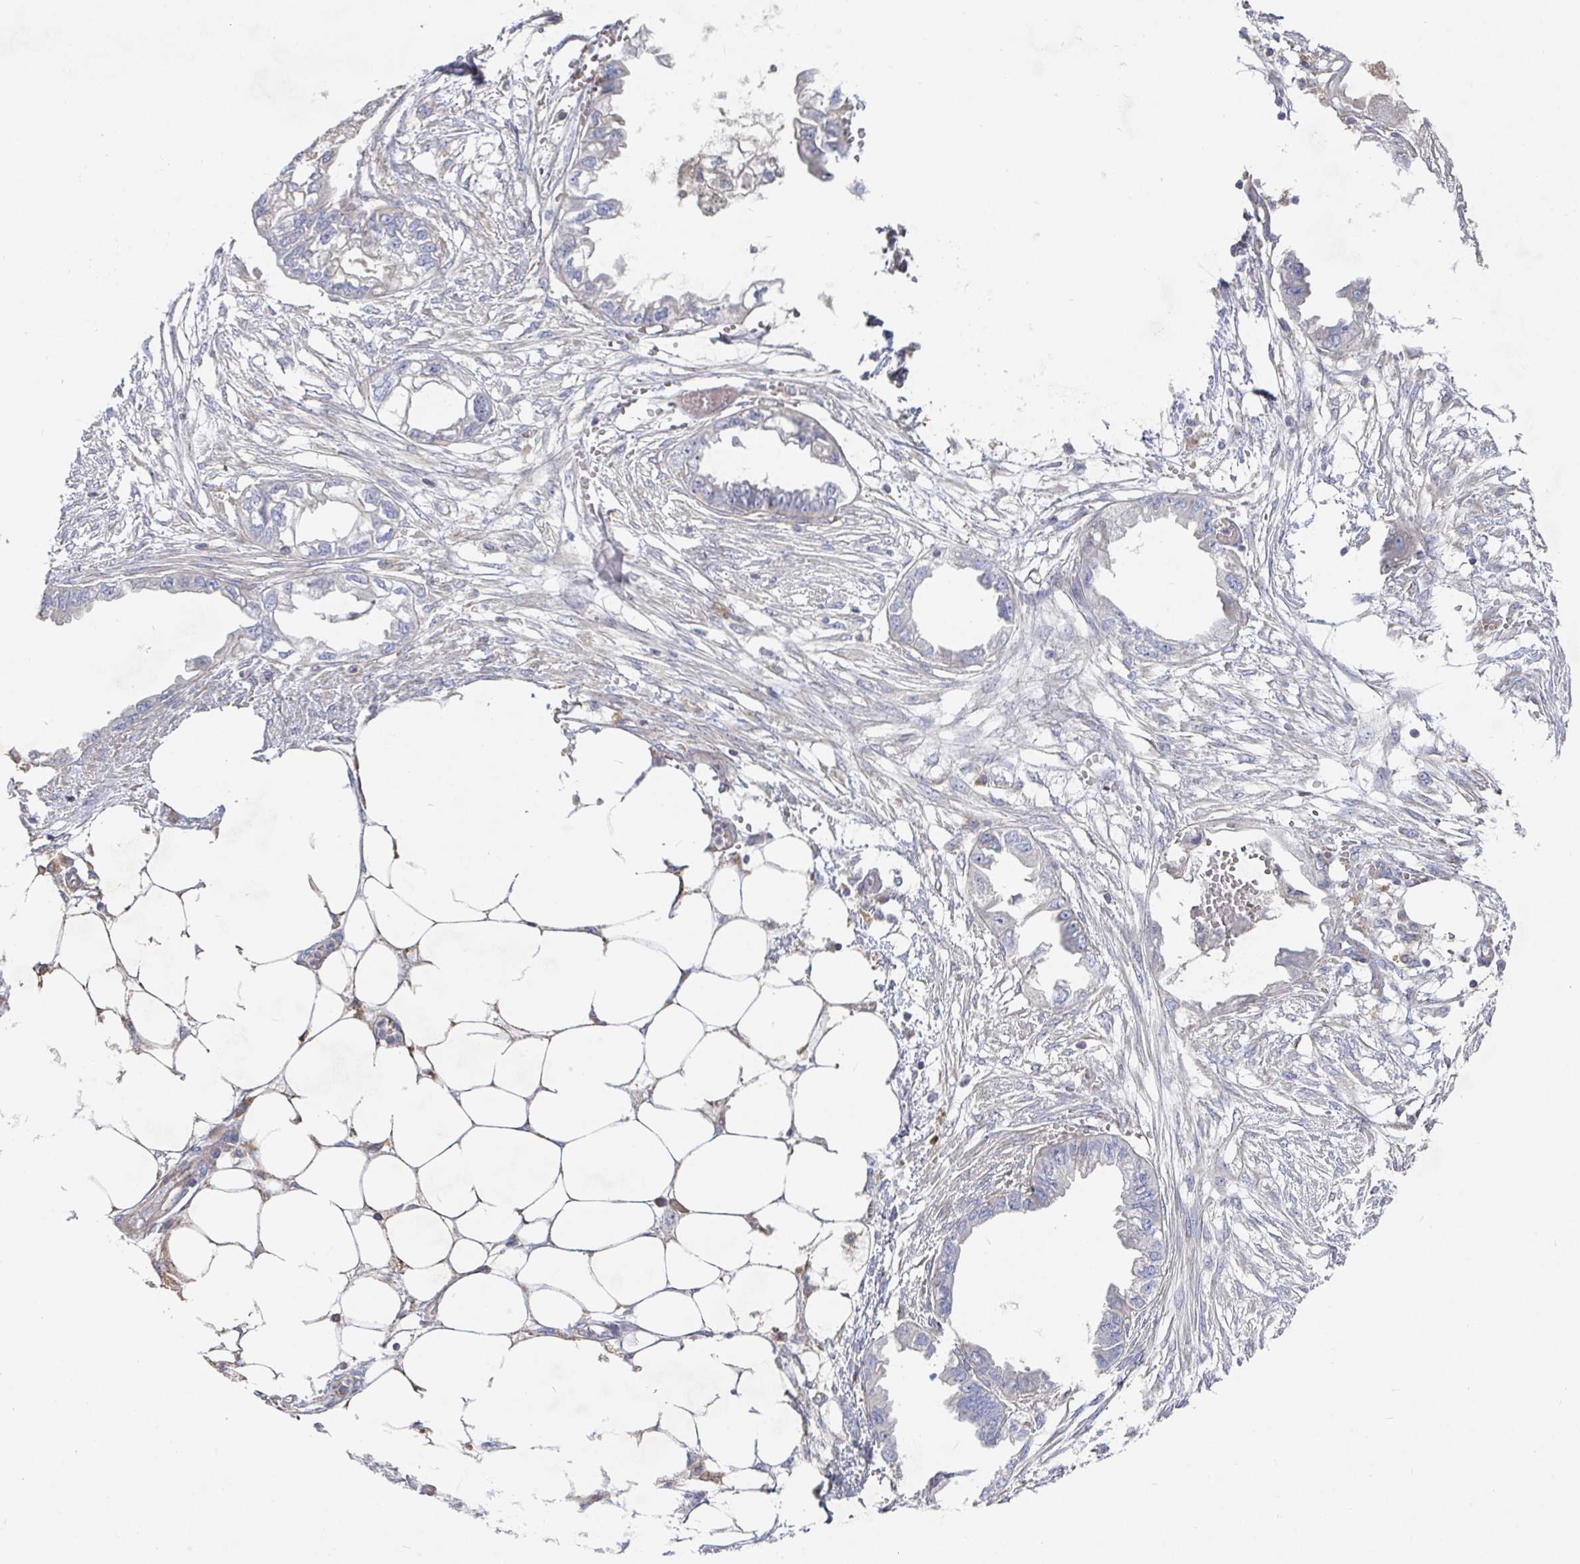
{"staining": {"intensity": "negative", "quantity": "none", "location": "none"}, "tissue": "endometrial cancer", "cell_type": "Tumor cells", "image_type": "cancer", "snomed": [{"axis": "morphology", "description": "Adenocarcinoma, NOS"}, {"axis": "morphology", "description": "Adenocarcinoma, metastatic, NOS"}, {"axis": "topography", "description": "Adipose tissue"}, {"axis": "topography", "description": "Endometrium"}], "caption": "Endometrial cancer was stained to show a protein in brown. There is no significant positivity in tumor cells.", "gene": "IRAK2", "patient": {"sex": "female", "age": 67}}